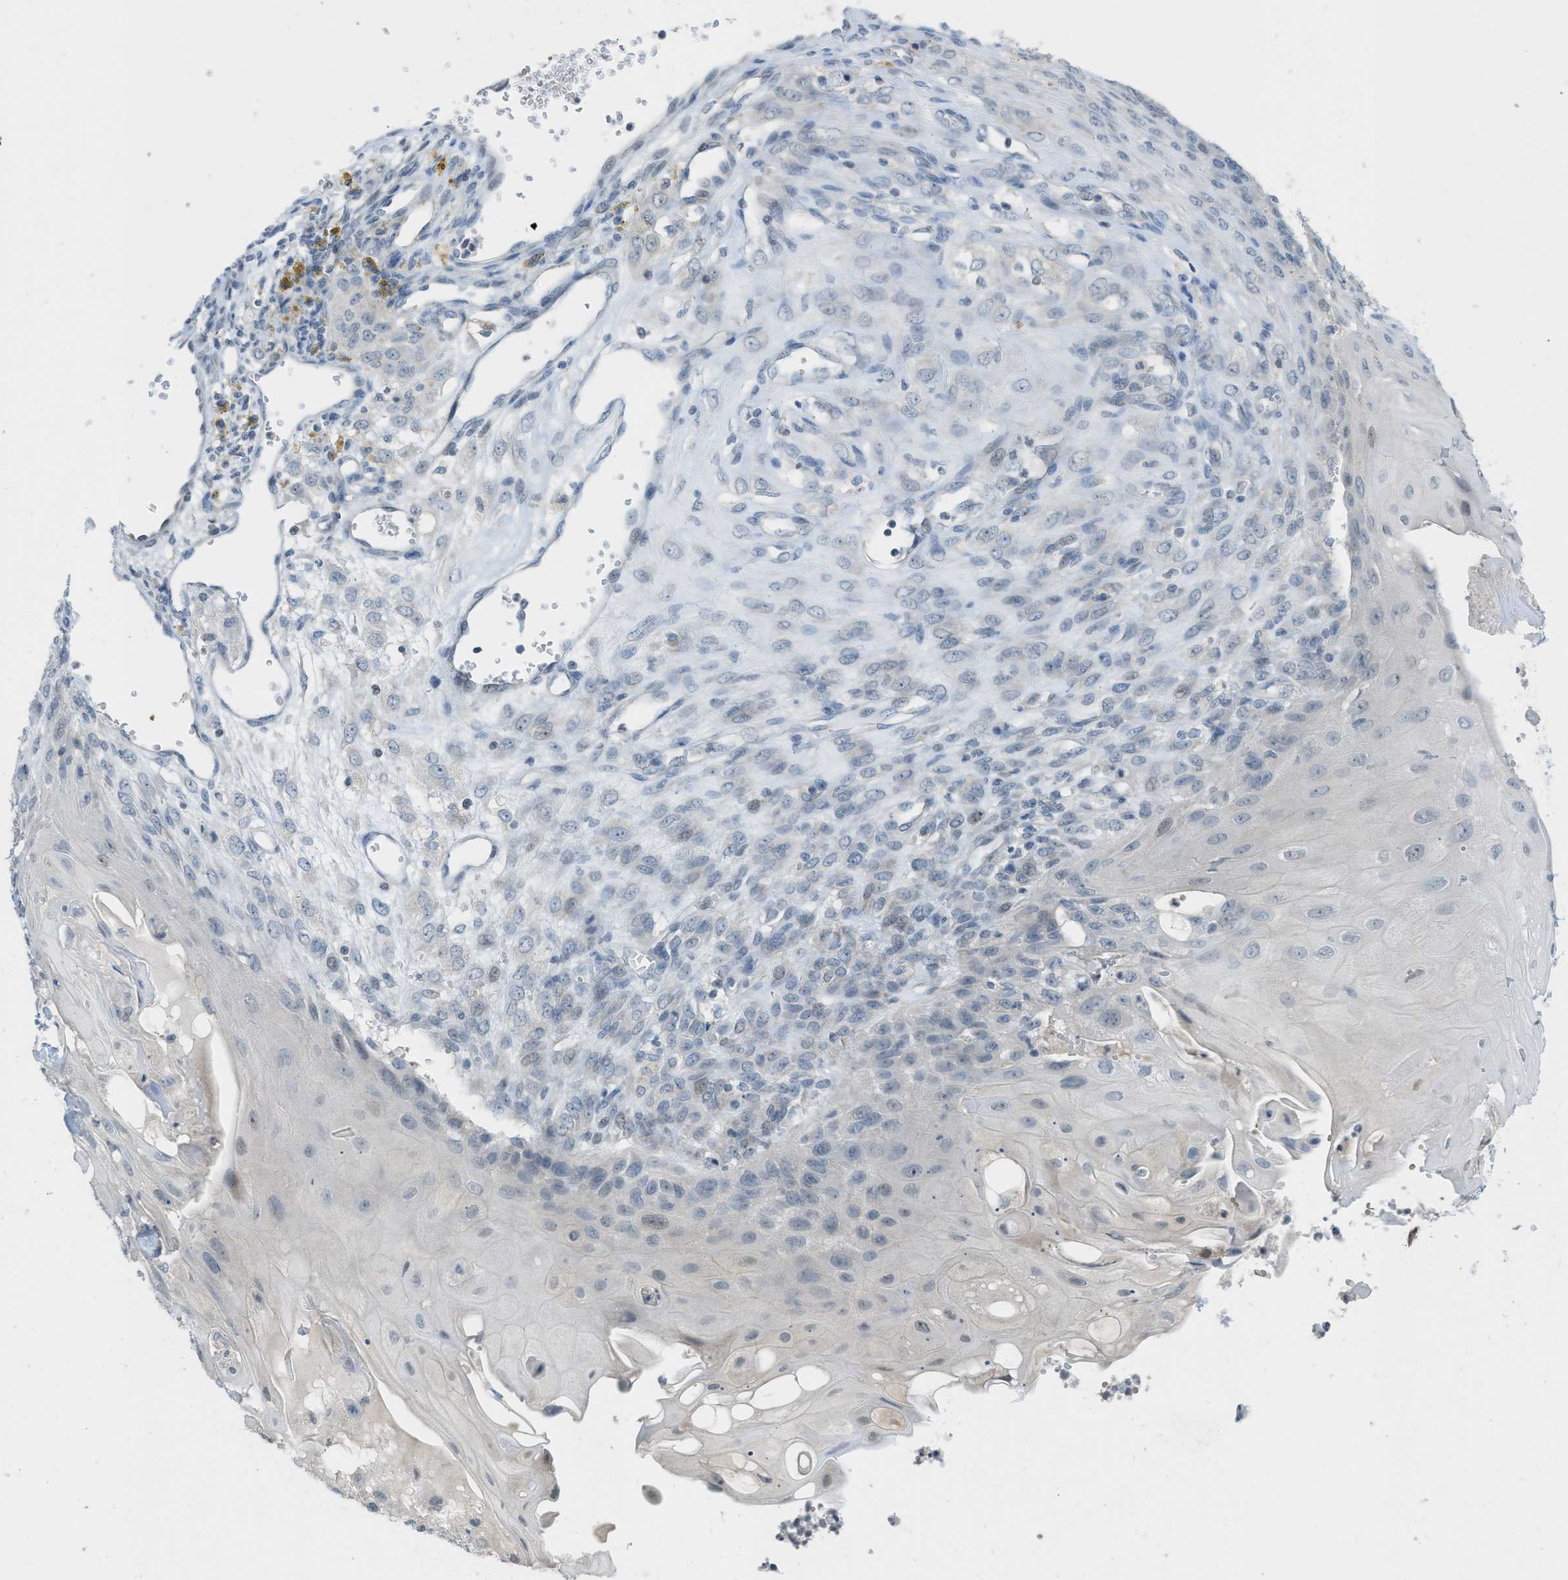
{"staining": {"intensity": "weak", "quantity": "<25%", "location": "nuclear"}, "tissue": "endometrial cancer", "cell_type": "Tumor cells", "image_type": "cancer", "snomed": [{"axis": "morphology", "description": "Adenocarcinoma, NOS"}, {"axis": "topography", "description": "Endometrium"}], "caption": "An immunohistochemistry (IHC) micrograph of endometrial cancer is shown. There is no staining in tumor cells of endometrial cancer.", "gene": "TXNDC2", "patient": {"sex": "female", "age": 32}}